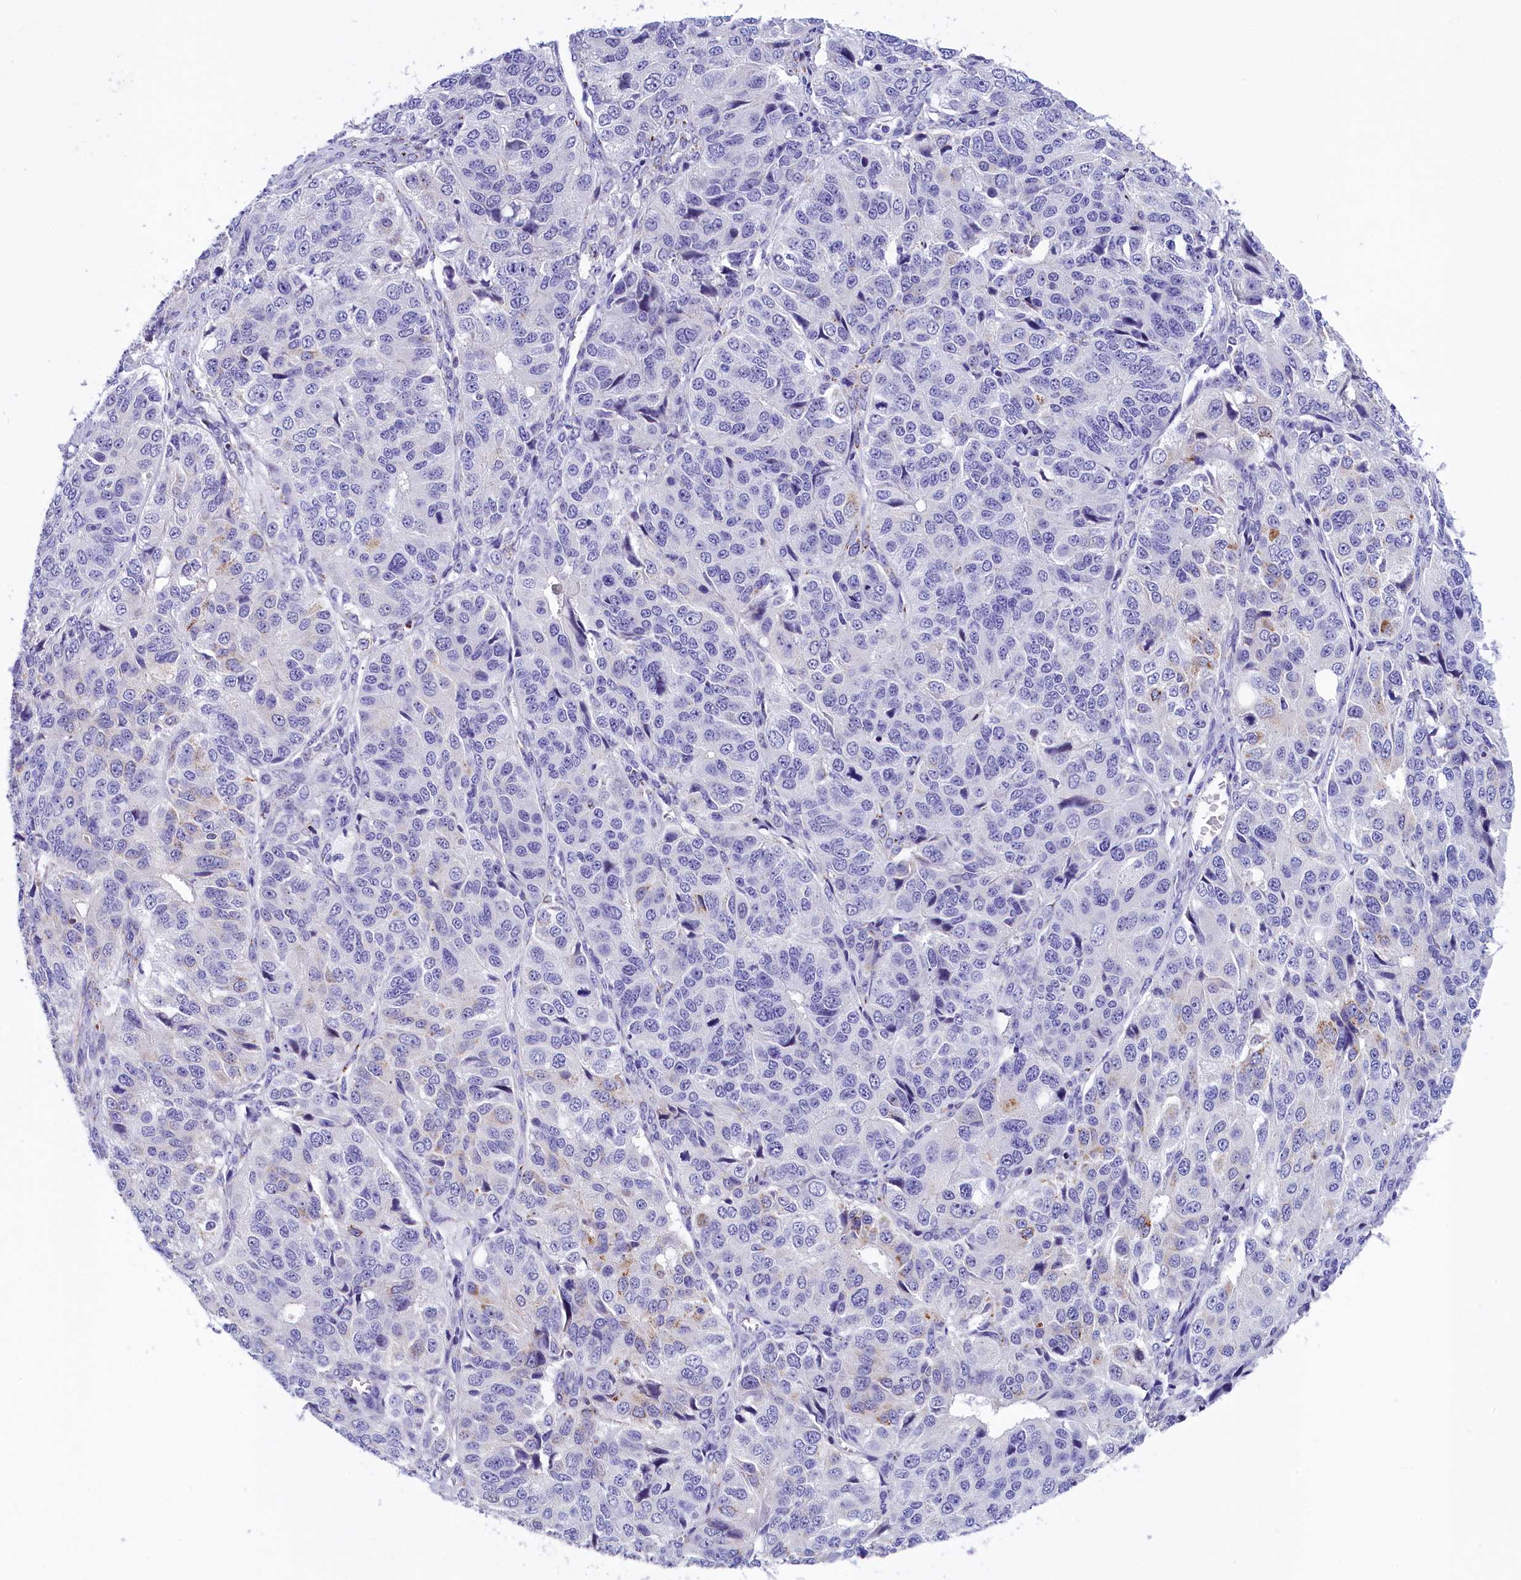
{"staining": {"intensity": "negative", "quantity": "none", "location": "none"}, "tissue": "ovarian cancer", "cell_type": "Tumor cells", "image_type": "cancer", "snomed": [{"axis": "morphology", "description": "Carcinoma, endometroid"}, {"axis": "topography", "description": "Ovary"}], "caption": "Image shows no protein staining in tumor cells of ovarian endometroid carcinoma tissue.", "gene": "ABAT", "patient": {"sex": "female", "age": 51}}